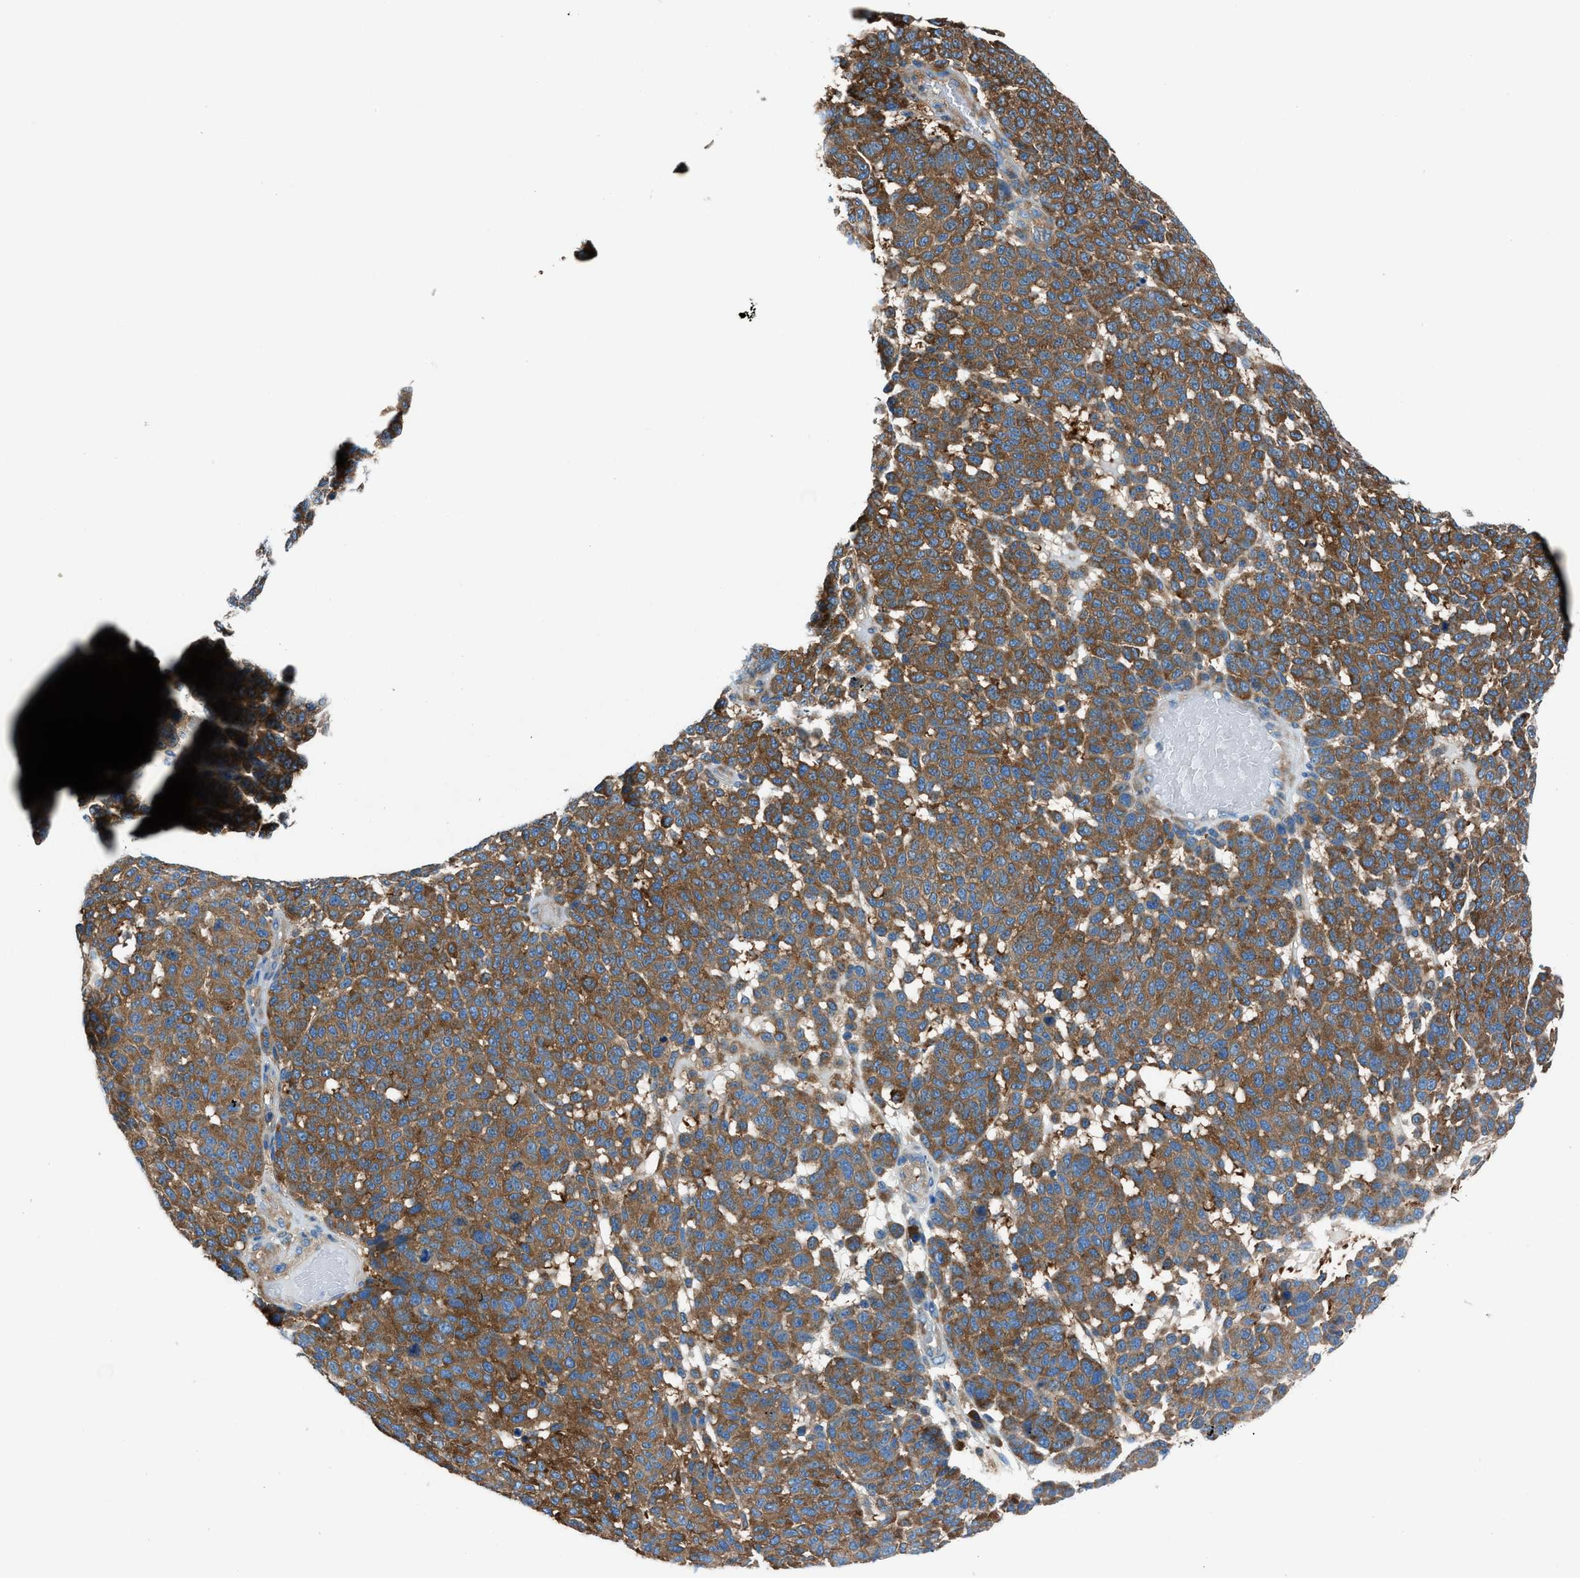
{"staining": {"intensity": "strong", "quantity": ">75%", "location": "cytoplasmic/membranous"}, "tissue": "melanoma", "cell_type": "Tumor cells", "image_type": "cancer", "snomed": [{"axis": "morphology", "description": "Malignant melanoma, NOS"}, {"axis": "topography", "description": "Skin"}], "caption": "A micrograph of malignant melanoma stained for a protein exhibits strong cytoplasmic/membranous brown staining in tumor cells. The staining was performed using DAB, with brown indicating positive protein expression. Nuclei are stained blue with hematoxylin.", "gene": "SARS1", "patient": {"sex": "male", "age": 59}}